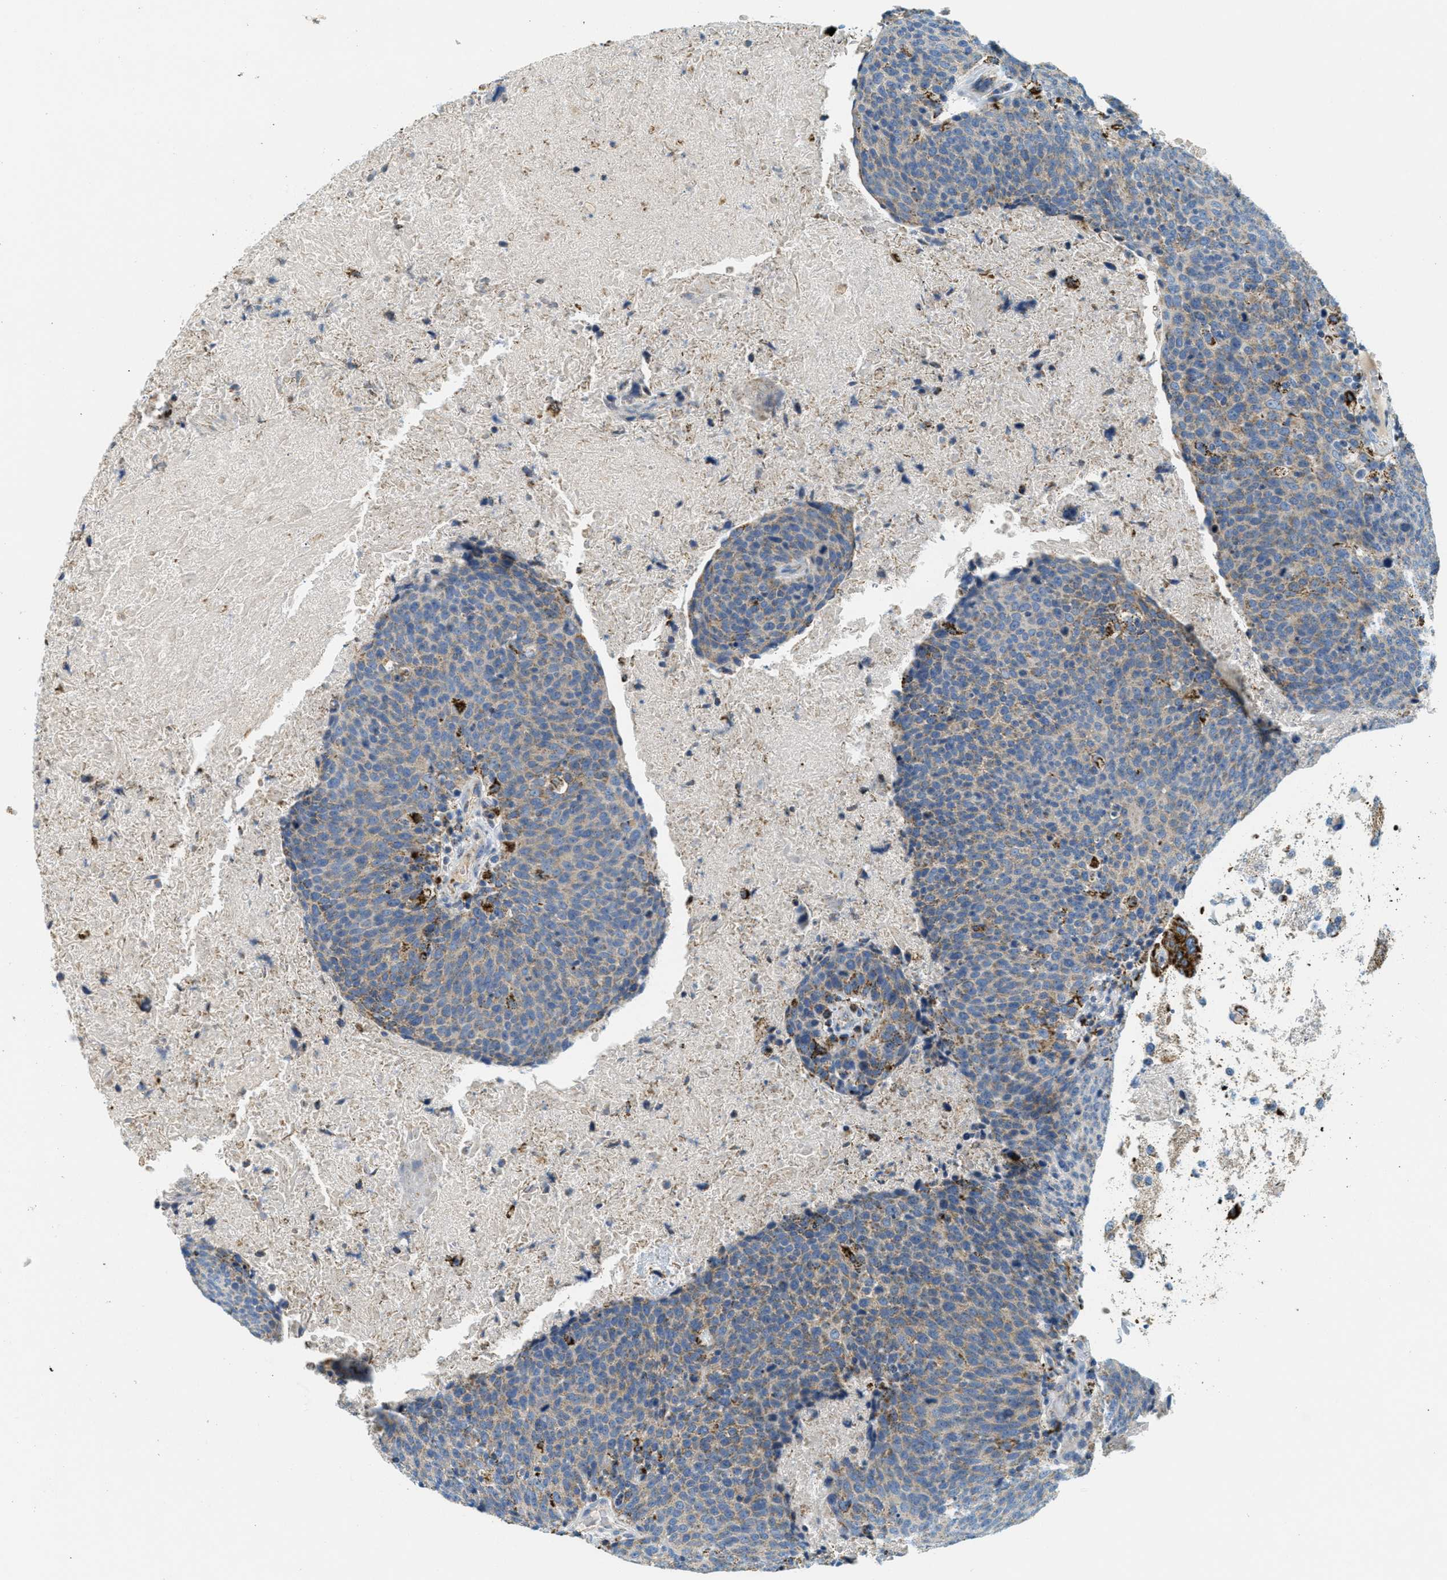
{"staining": {"intensity": "negative", "quantity": "none", "location": "none"}, "tissue": "head and neck cancer", "cell_type": "Tumor cells", "image_type": "cancer", "snomed": [{"axis": "morphology", "description": "Squamous cell carcinoma, NOS"}, {"axis": "morphology", "description": "Squamous cell carcinoma, metastatic, NOS"}, {"axis": "topography", "description": "Lymph node"}, {"axis": "topography", "description": "Head-Neck"}], "caption": "This image is of head and neck cancer (squamous cell carcinoma) stained with immunohistochemistry (IHC) to label a protein in brown with the nuclei are counter-stained blue. There is no positivity in tumor cells. The staining was performed using DAB to visualize the protein expression in brown, while the nuclei were stained in blue with hematoxylin (Magnification: 20x).", "gene": "HLCS", "patient": {"sex": "male", "age": 62}}